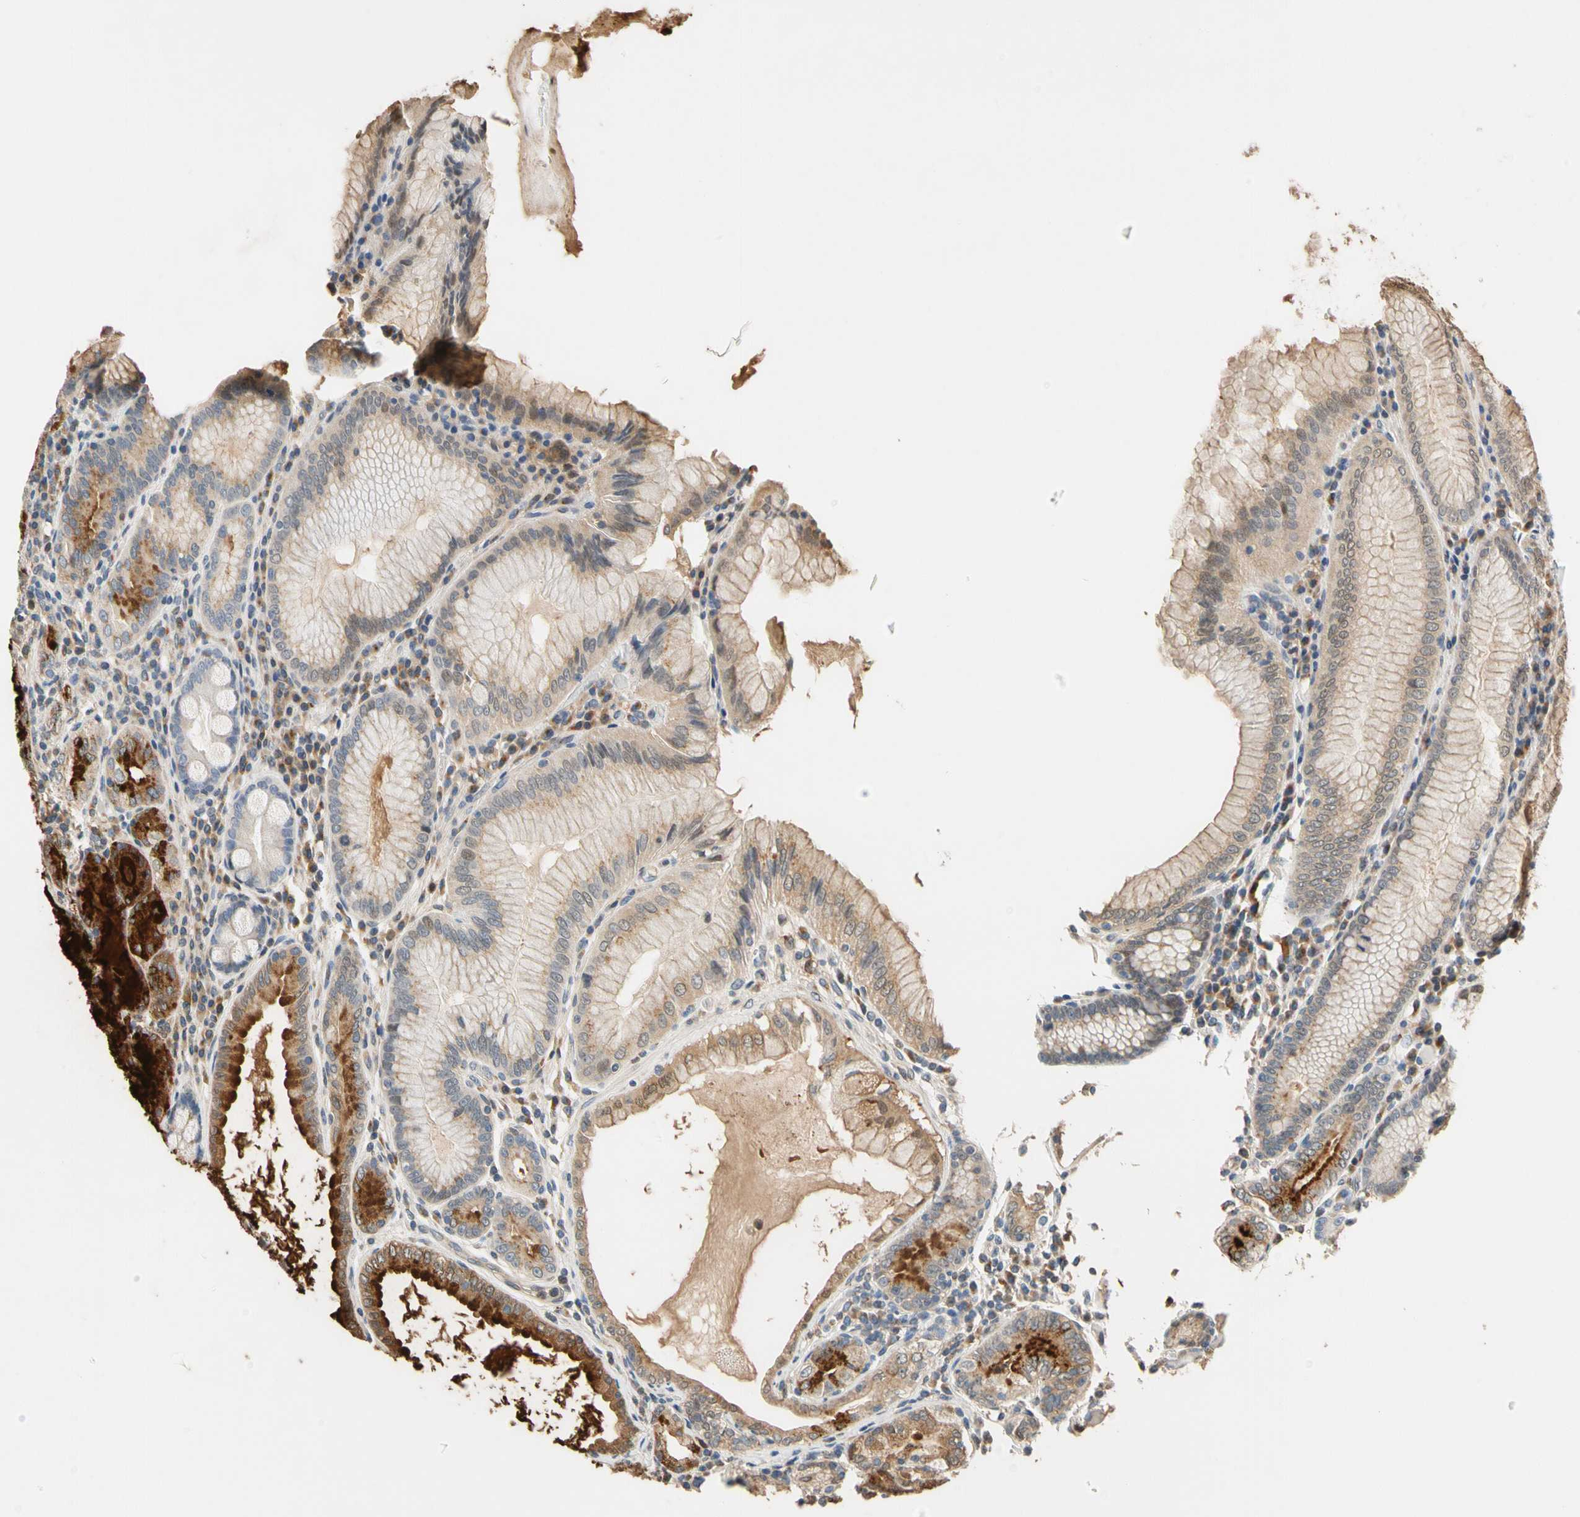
{"staining": {"intensity": "strong", "quantity": "25%-75%", "location": "cytoplasmic/membranous"}, "tissue": "stomach", "cell_type": "Glandular cells", "image_type": "normal", "snomed": [{"axis": "morphology", "description": "Normal tissue, NOS"}, {"axis": "topography", "description": "Stomach, lower"}], "caption": "A micrograph of stomach stained for a protein reveals strong cytoplasmic/membranous brown staining in glandular cells.", "gene": "GPSM2", "patient": {"sex": "female", "age": 76}}